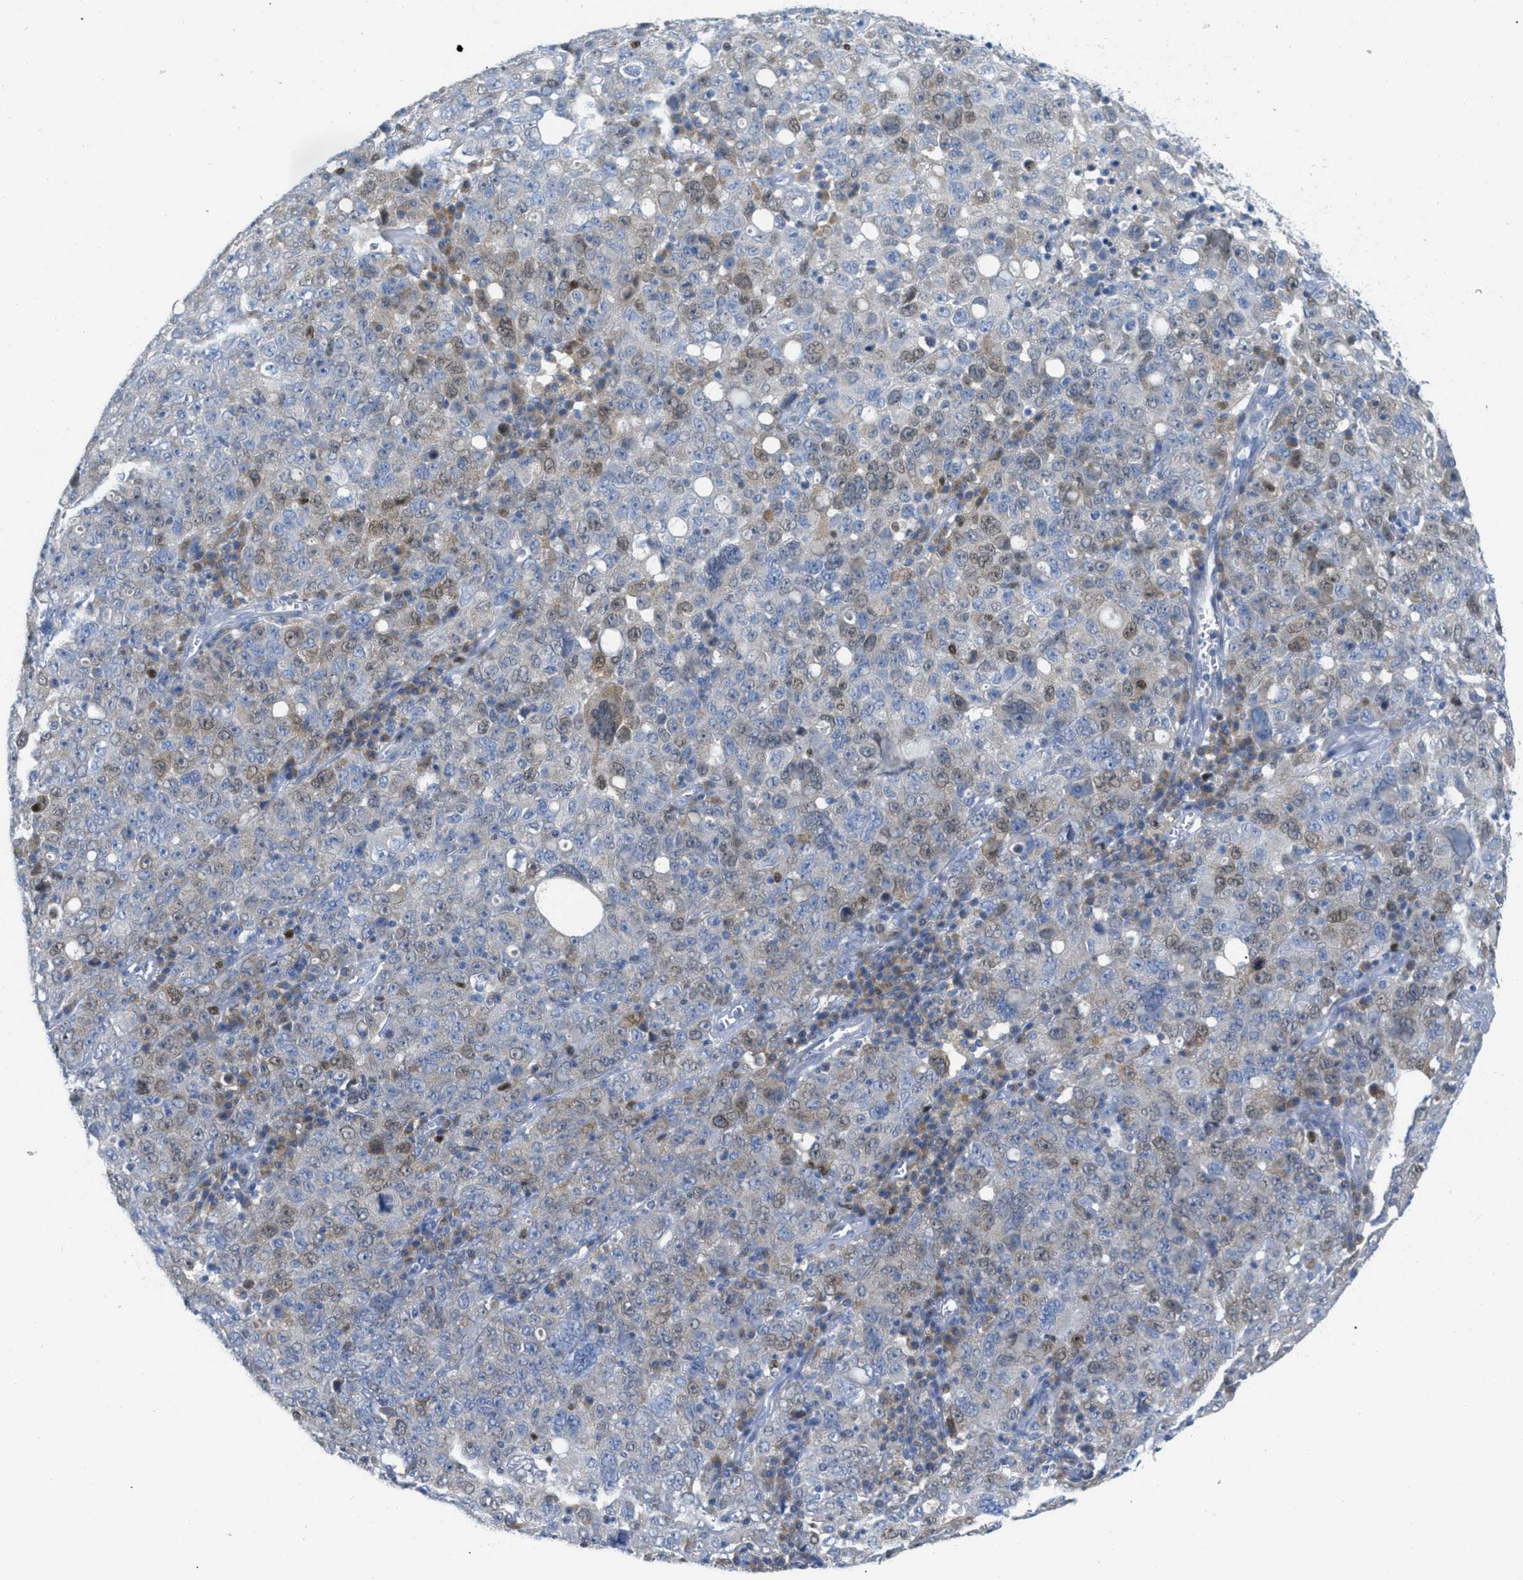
{"staining": {"intensity": "weak", "quantity": "25%-75%", "location": "cytoplasmic/membranous,nuclear"}, "tissue": "ovarian cancer", "cell_type": "Tumor cells", "image_type": "cancer", "snomed": [{"axis": "morphology", "description": "Carcinoma, endometroid"}, {"axis": "topography", "description": "Ovary"}], "caption": "Protein staining shows weak cytoplasmic/membranous and nuclear staining in about 25%-75% of tumor cells in endometroid carcinoma (ovarian).", "gene": "ORC6", "patient": {"sex": "female", "age": 62}}